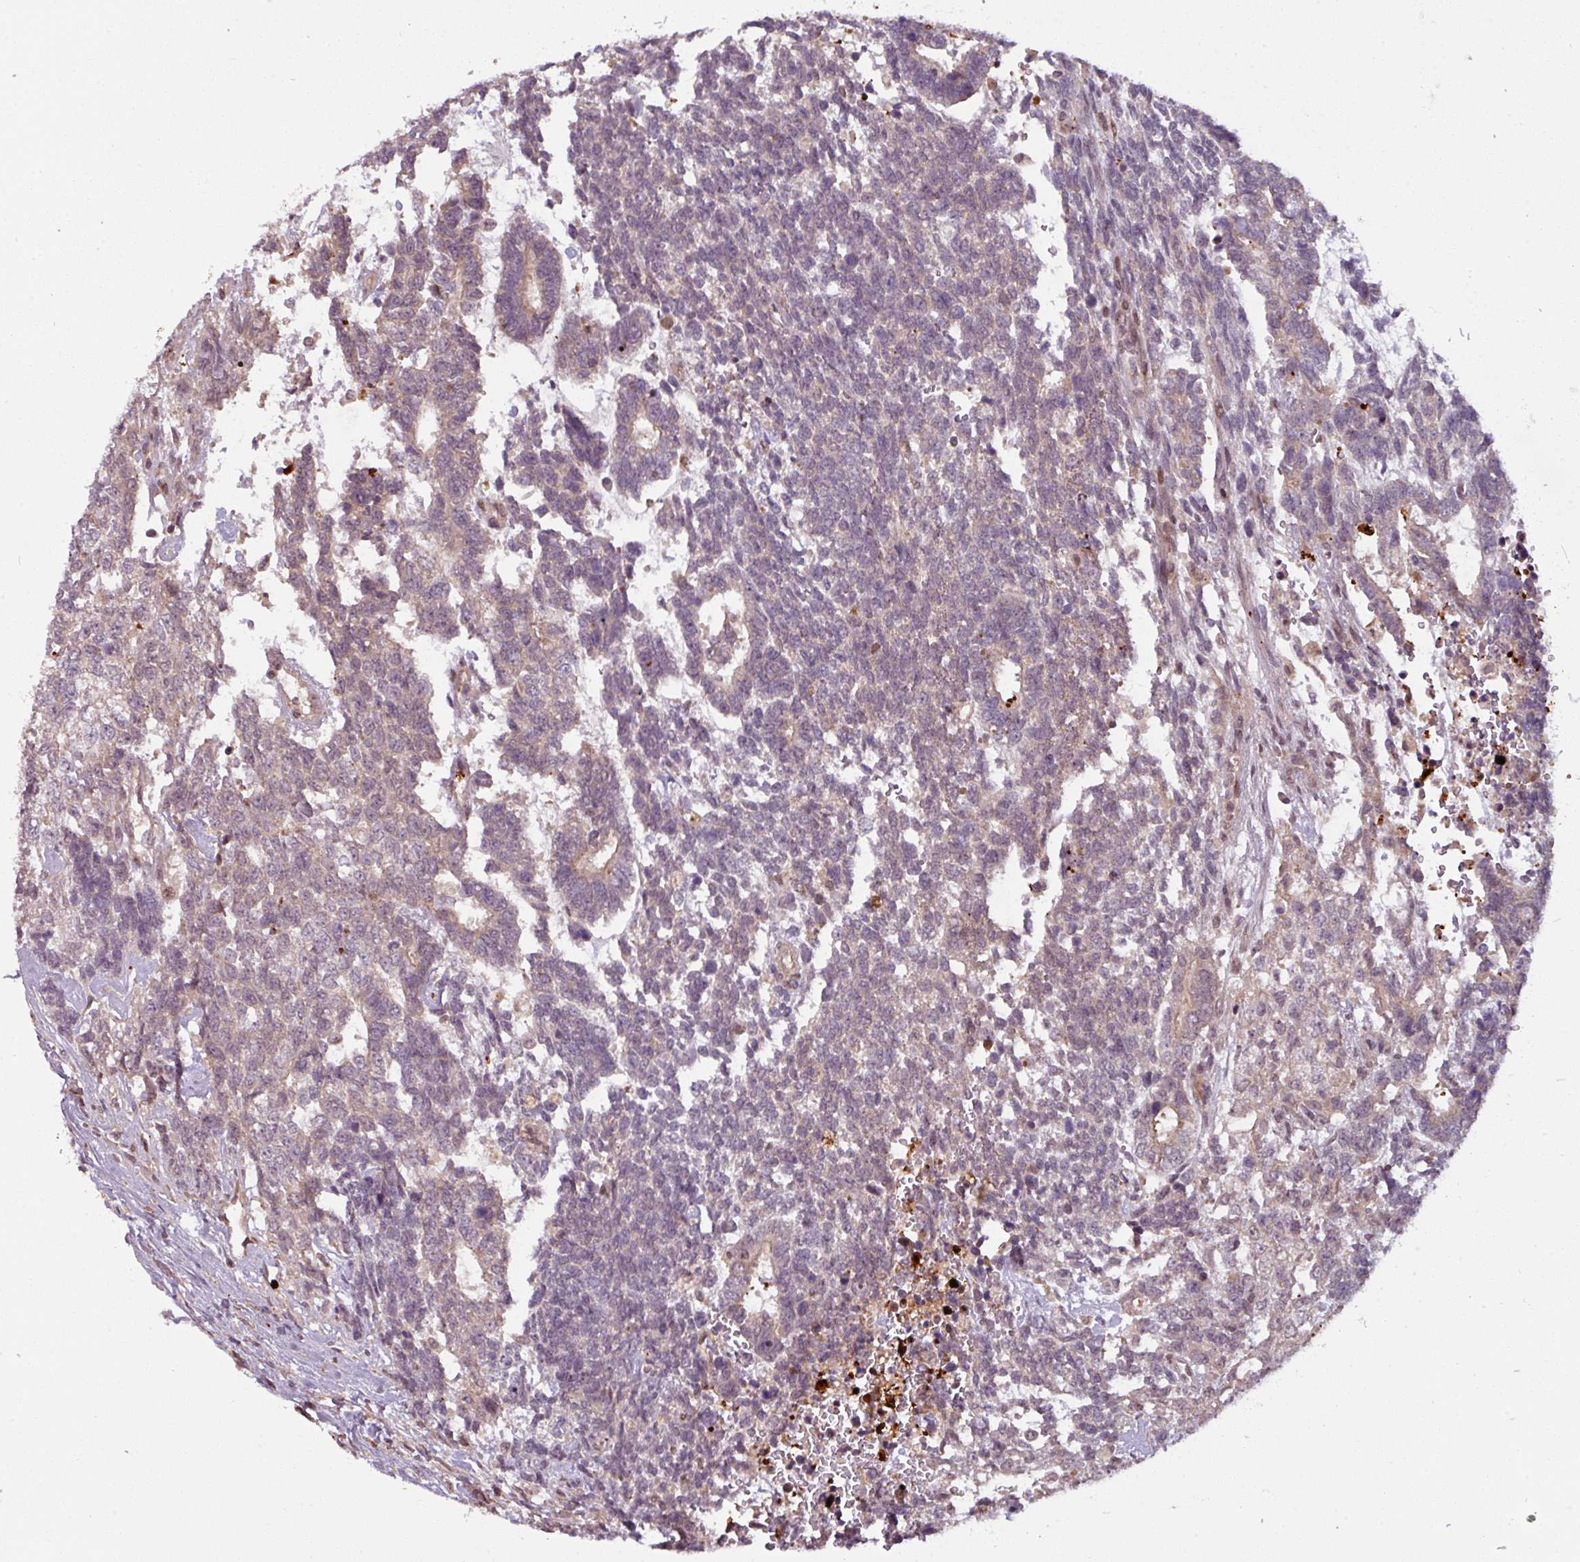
{"staining": {"intensity": "weak", "quantity": "<25%", "location": "cytoplasmic/membranous"}, "tissue": "testis cancer", "cell_type": "Tumor cells", "image_type": "cancer", "snomed": [{"axis": "morphology", "description": "Carcinoma, Embryonal, NOS"}, {"axis": "topography", "description": "Testis"}], "caption": "The photomicrograph exhibits no significant staining in tumor cells of testis embryonal carcinoma.", "gene": "TUSC3", "patient": {"sex": "male", "age": 23}}